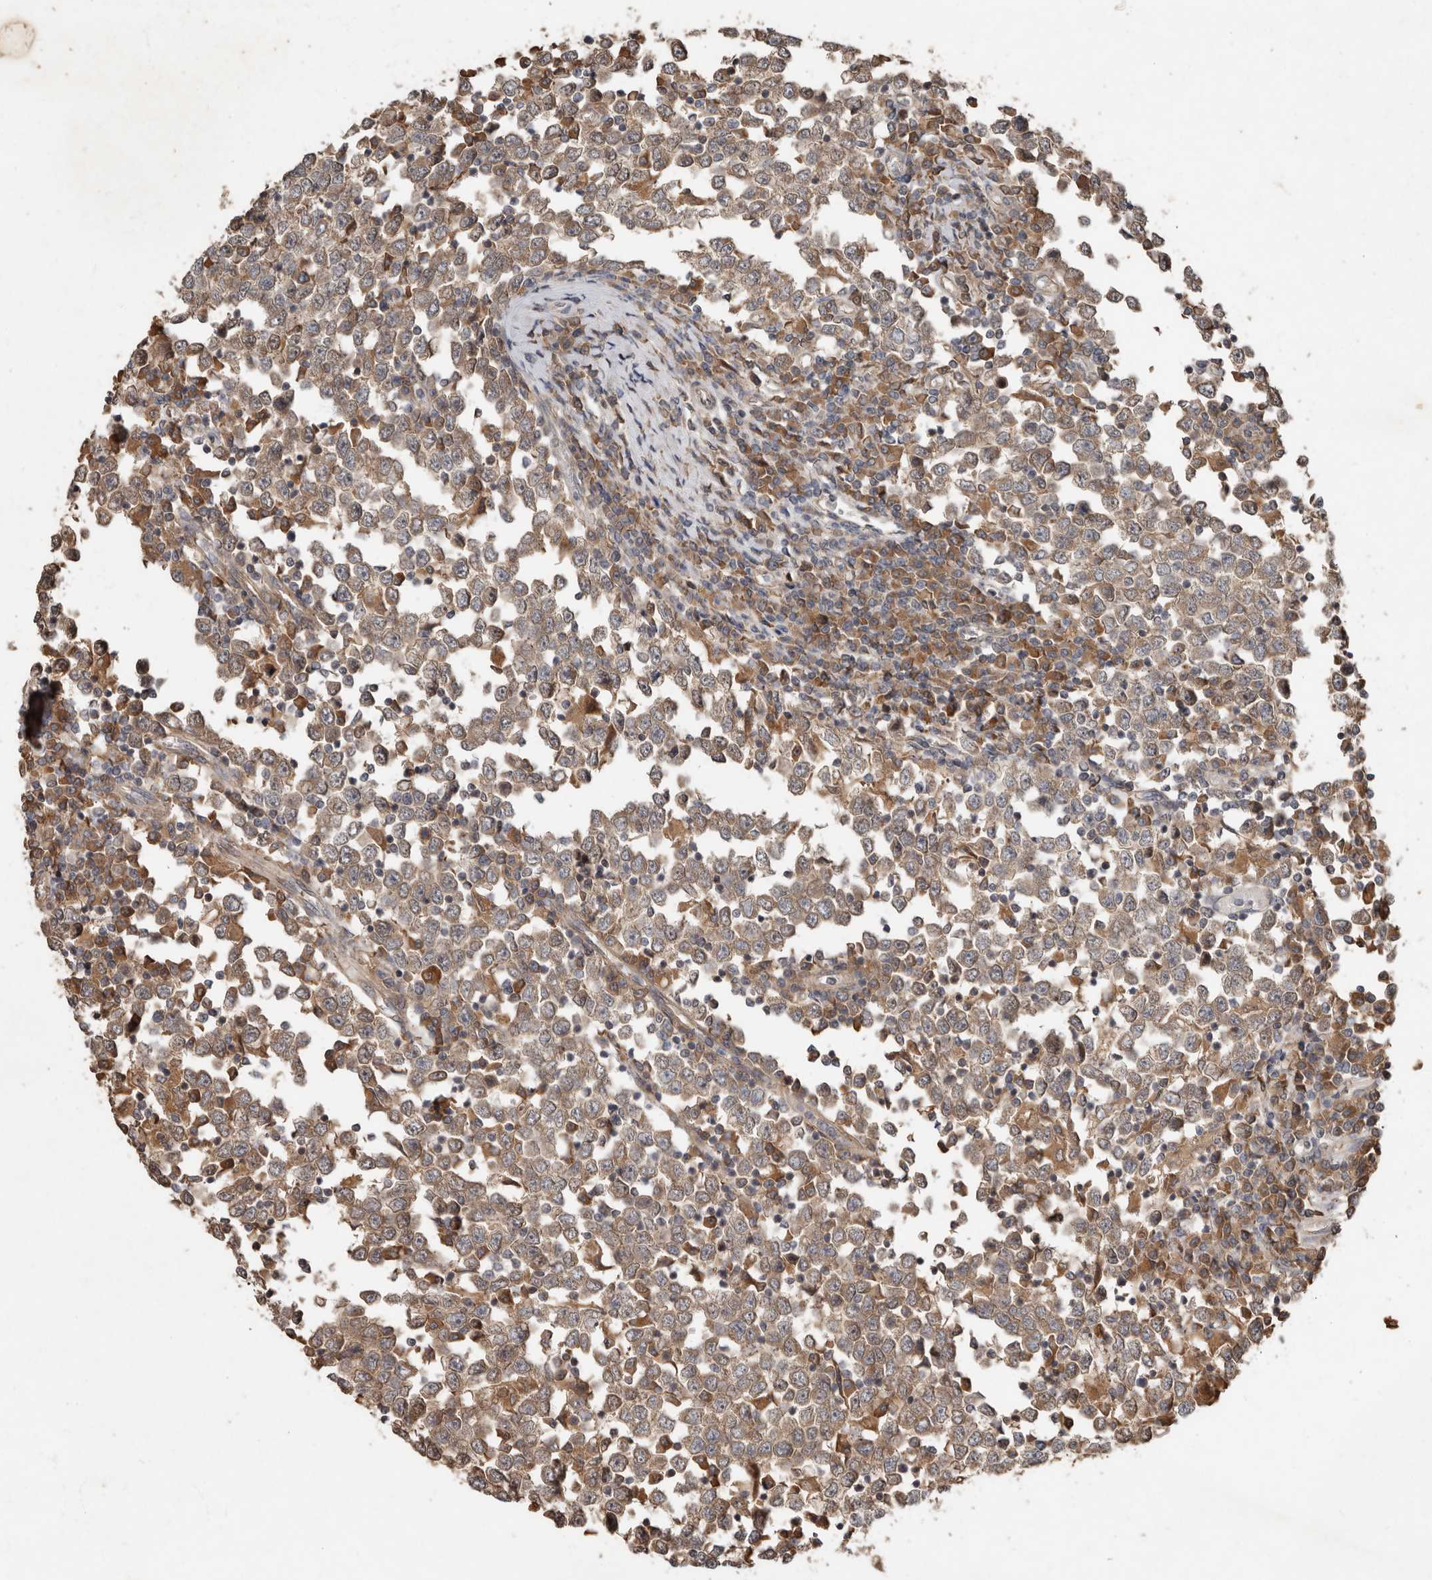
{"staining": {"intensity": "moderate", "quantity": "25%-75%", "location": "cytoplasmic/membranous"}, "tissue": "testis cancer", "cell_type": "Tumor cells", "image_type": "cancer", "snomed": [{"axis": "morphology", "description": "Seminoma, NOS"}, {"axis": "topography", "description": "Testis"}], "caption": "Immunohistochemical staining of human testis seminoma shows moderate cytoplasmic/membranous protein staining in about 25%-75% of tumor cells.", "gene": "KIF26B", "patient": {"sex": "male", "age": 65}}